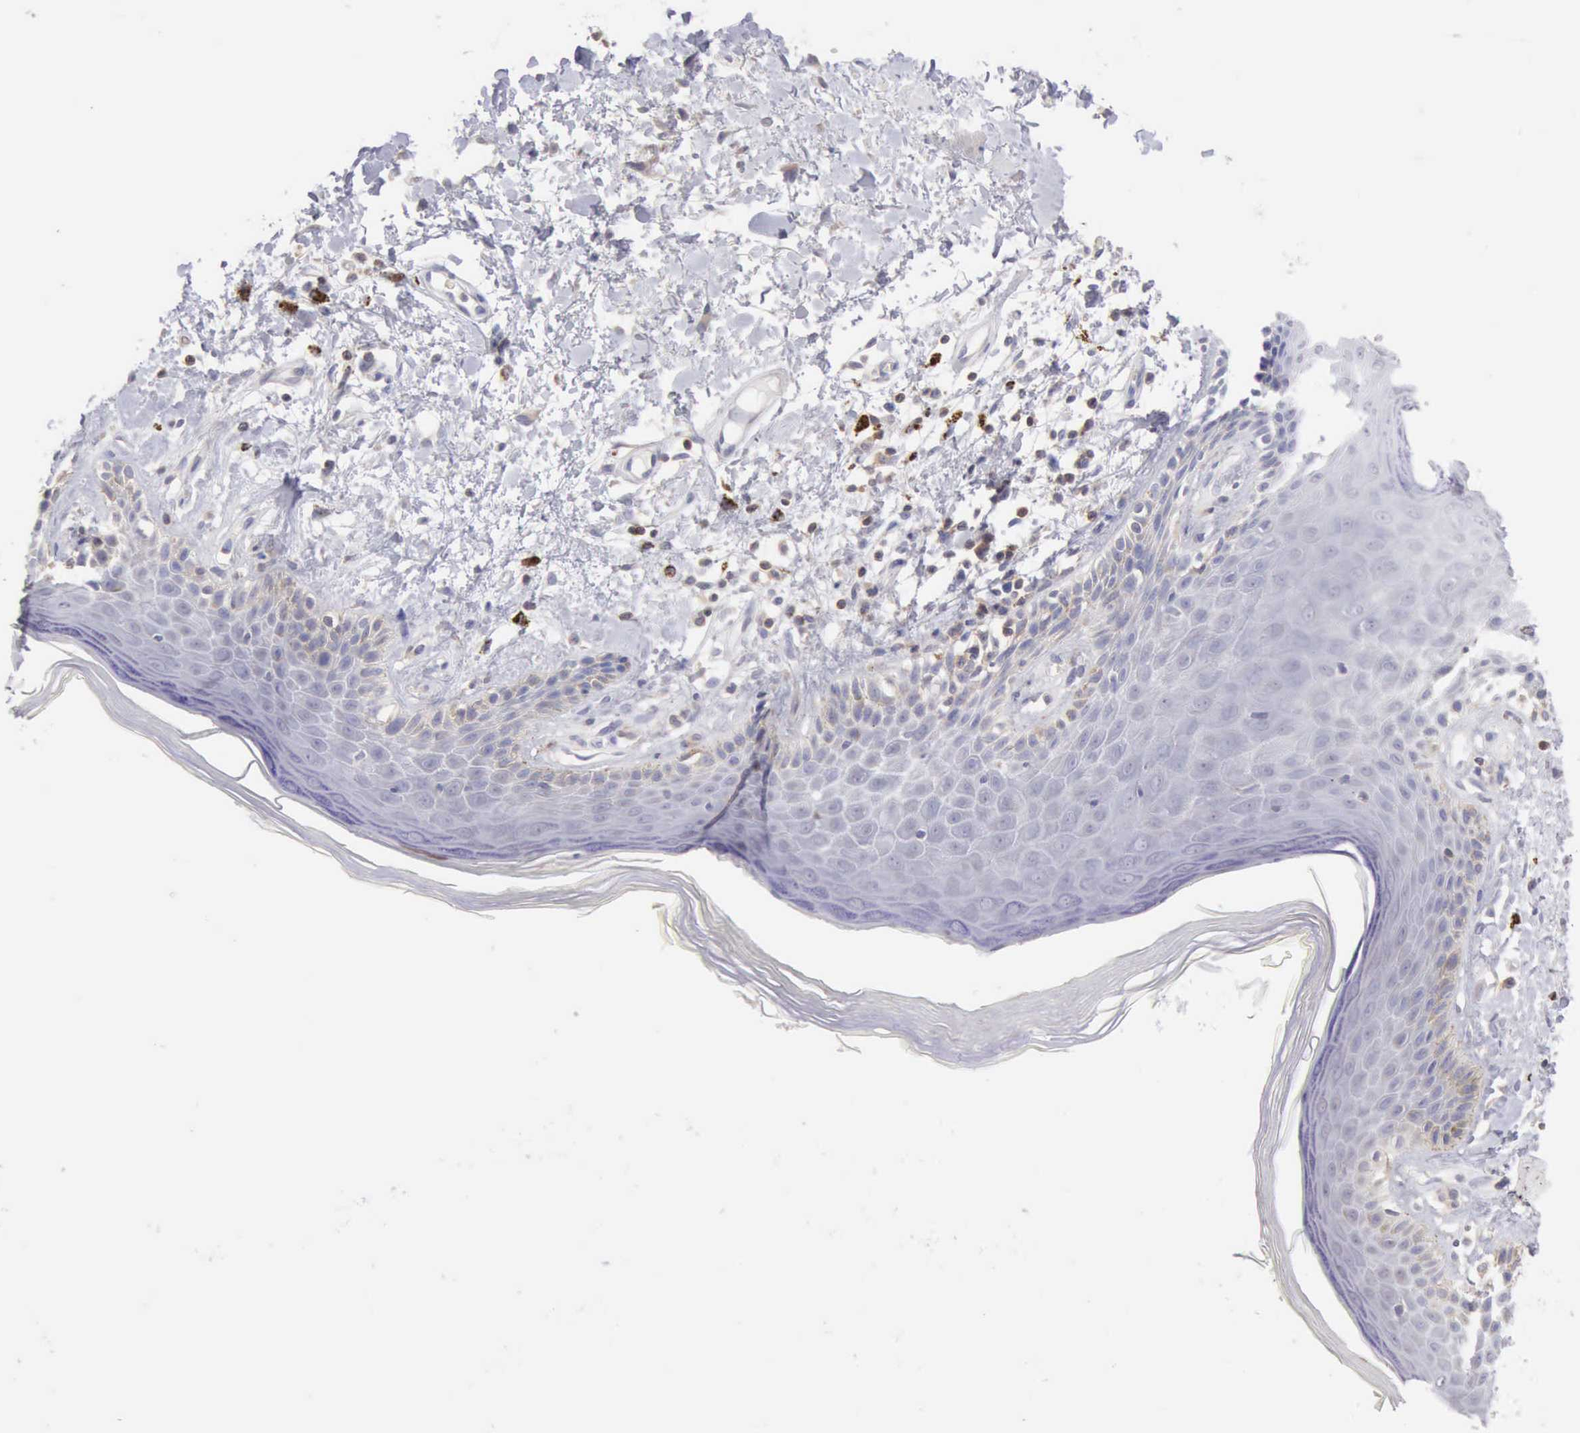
{"staining": {"intensity": "negative", "quantity": "none", "location": "none"}, "tissue": "skin", "cell_type": "Epidermal cells", "image_type": "normal", "snomed": [{"axis": "morphology", "description": "Normal tissue, NOS"}, {"axis": "topography", "description": "Anal"}], "caption": "A high-resolution image shows immunohistochemistry staining of unremarkable skin, which shows no significant positivity in epidermal cells.", "gene": "SASH3", "patient": {"sex": "female", "age": 78}}